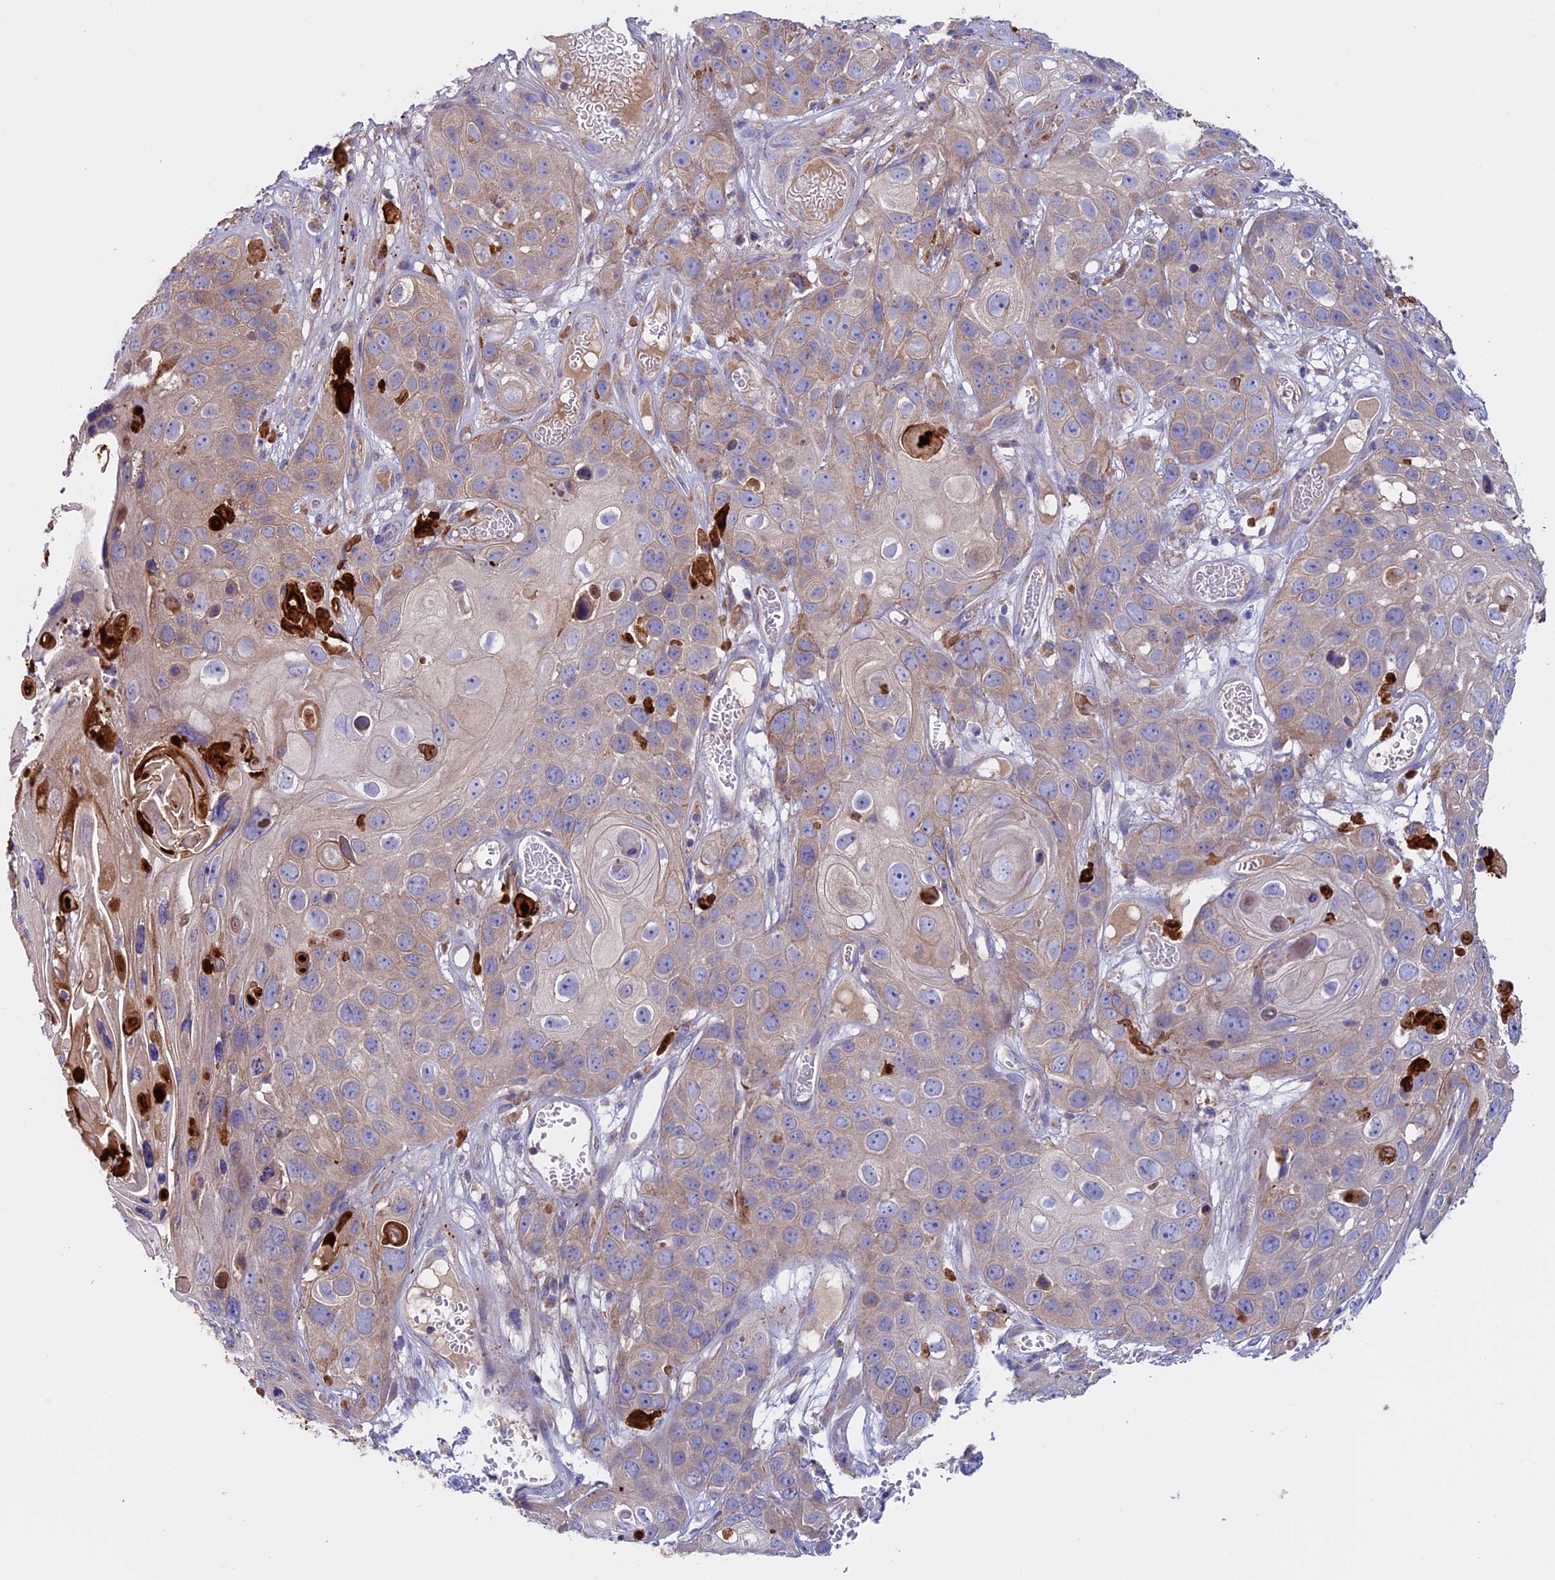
{"staining": {"intensity": "weak", "quantity": "25%-75%", "location": "cytoplasmic/membranous"}, "tissue": "skin cancer", "cell_type": "Tumor cells", "image_type": "cancer", "snomed": [{"axis": "morphology", "description": "Squamous cell carcinoma, NOS"}, {"axis": "topography", "description": "Skin"}], "caption": "Squamous cell carcinoma (skin) stained for a protein demonstrates weak cytoplasmic/membranous positivity in tumor cells. (DAB (3,3'-diaminobenzidine) IHC, brown staining for protein, blue staining for nuclei).", "gene": "PTPN9", "patient": {"sex": "male", "age": 55}}